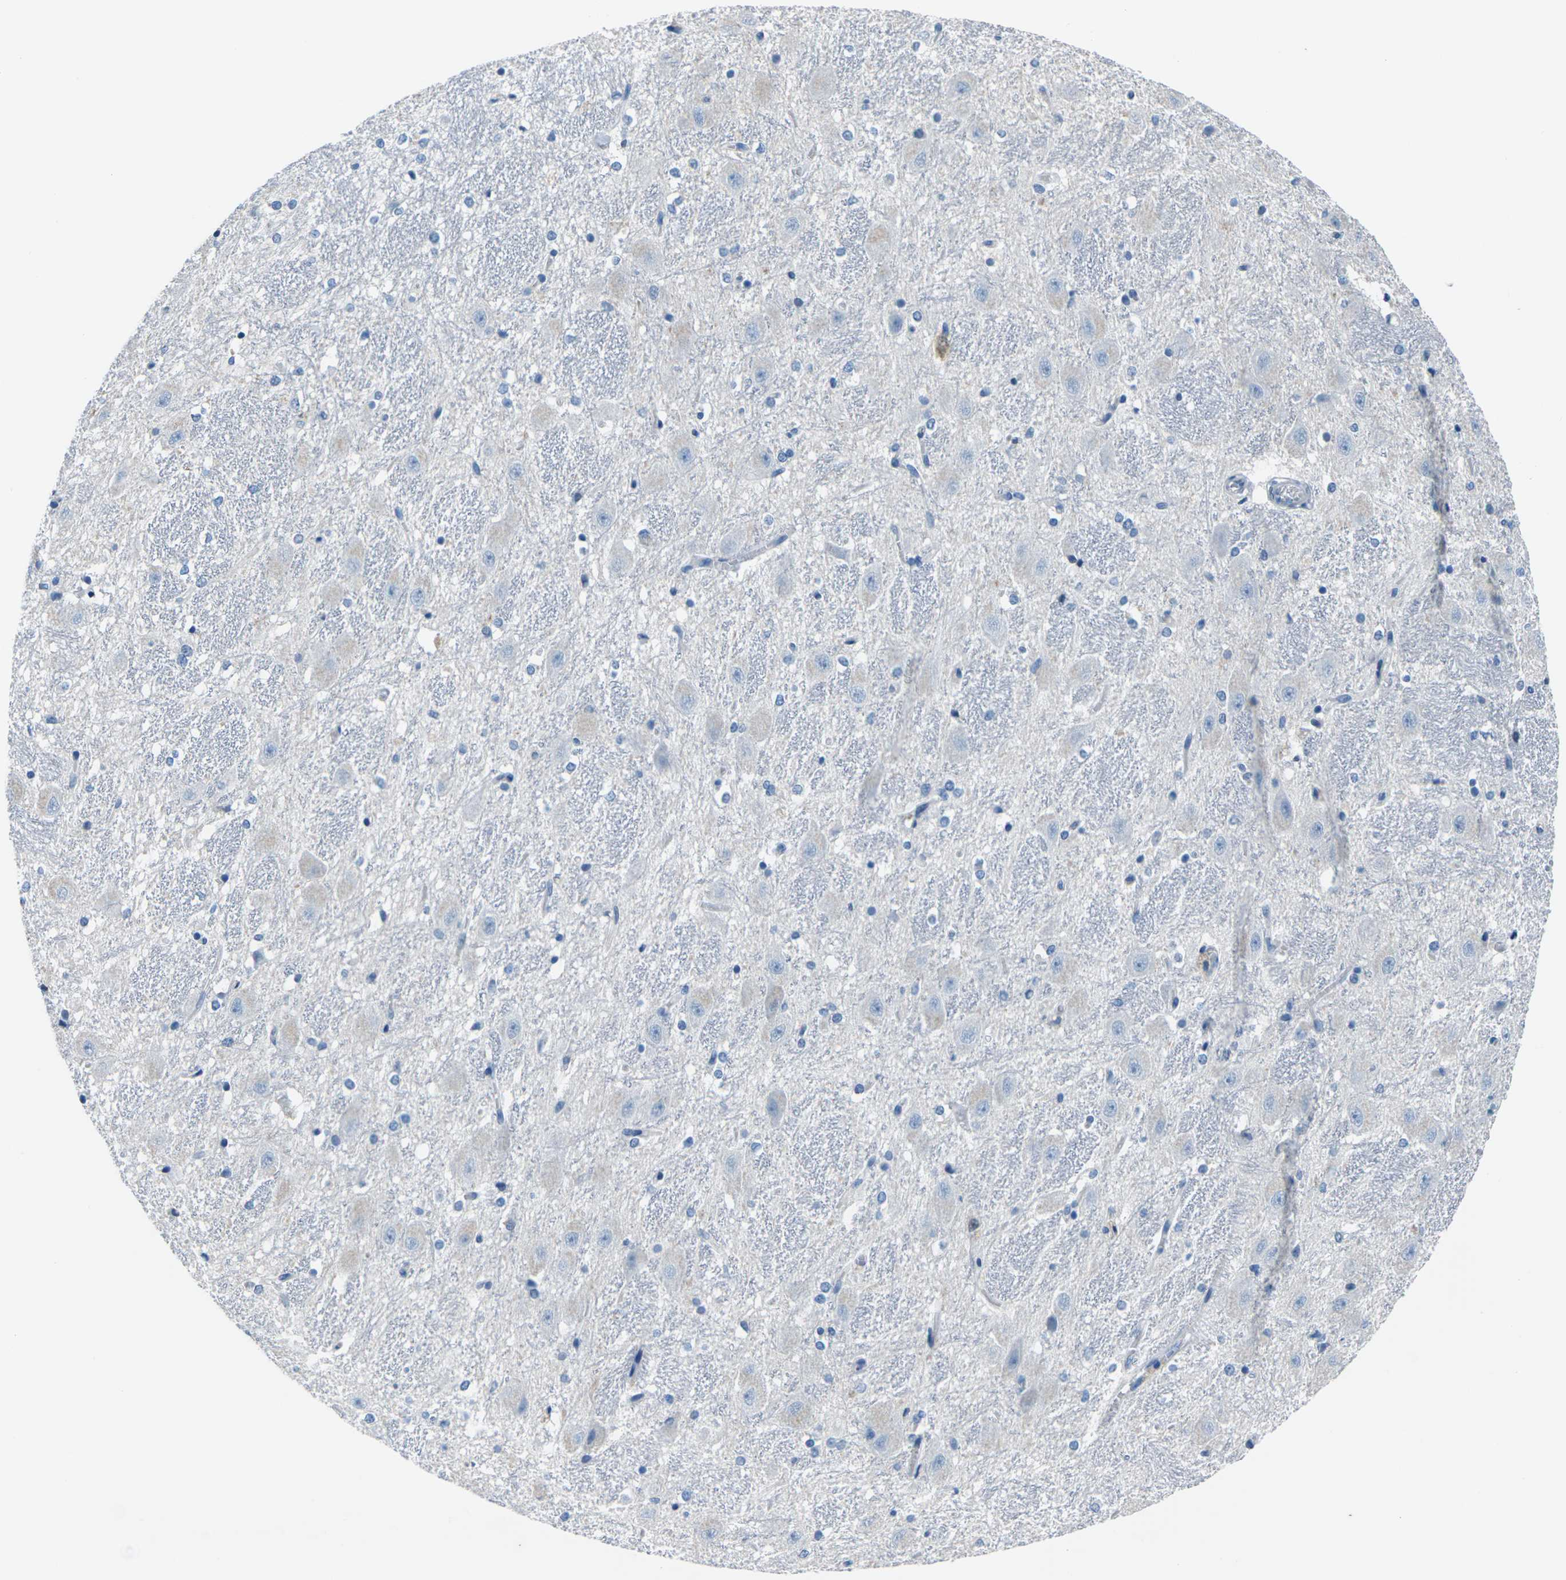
{"staining": {"intensity": "negative", "quantity": "none", "location": "none"}, "tissue": "hippocampus", "cell_type": "Glial cells", "image_type": "normal", "snomed": [{"axis": "morphology", "description": "Normal tissue, NOS"}, {"axis": "topography", "description": "Hippocampus"}], "caption": "This is a photomicrograph of immunohistochemistry staining of unremarkable hippocampus, which shows no positivity in glial cells. (Brightfield microscopy of DAB (3,3'-diaminobenzidine) IHC at high magnification).", "gene": "UMOD", "patient": {"sex": "female", "age": 19}}